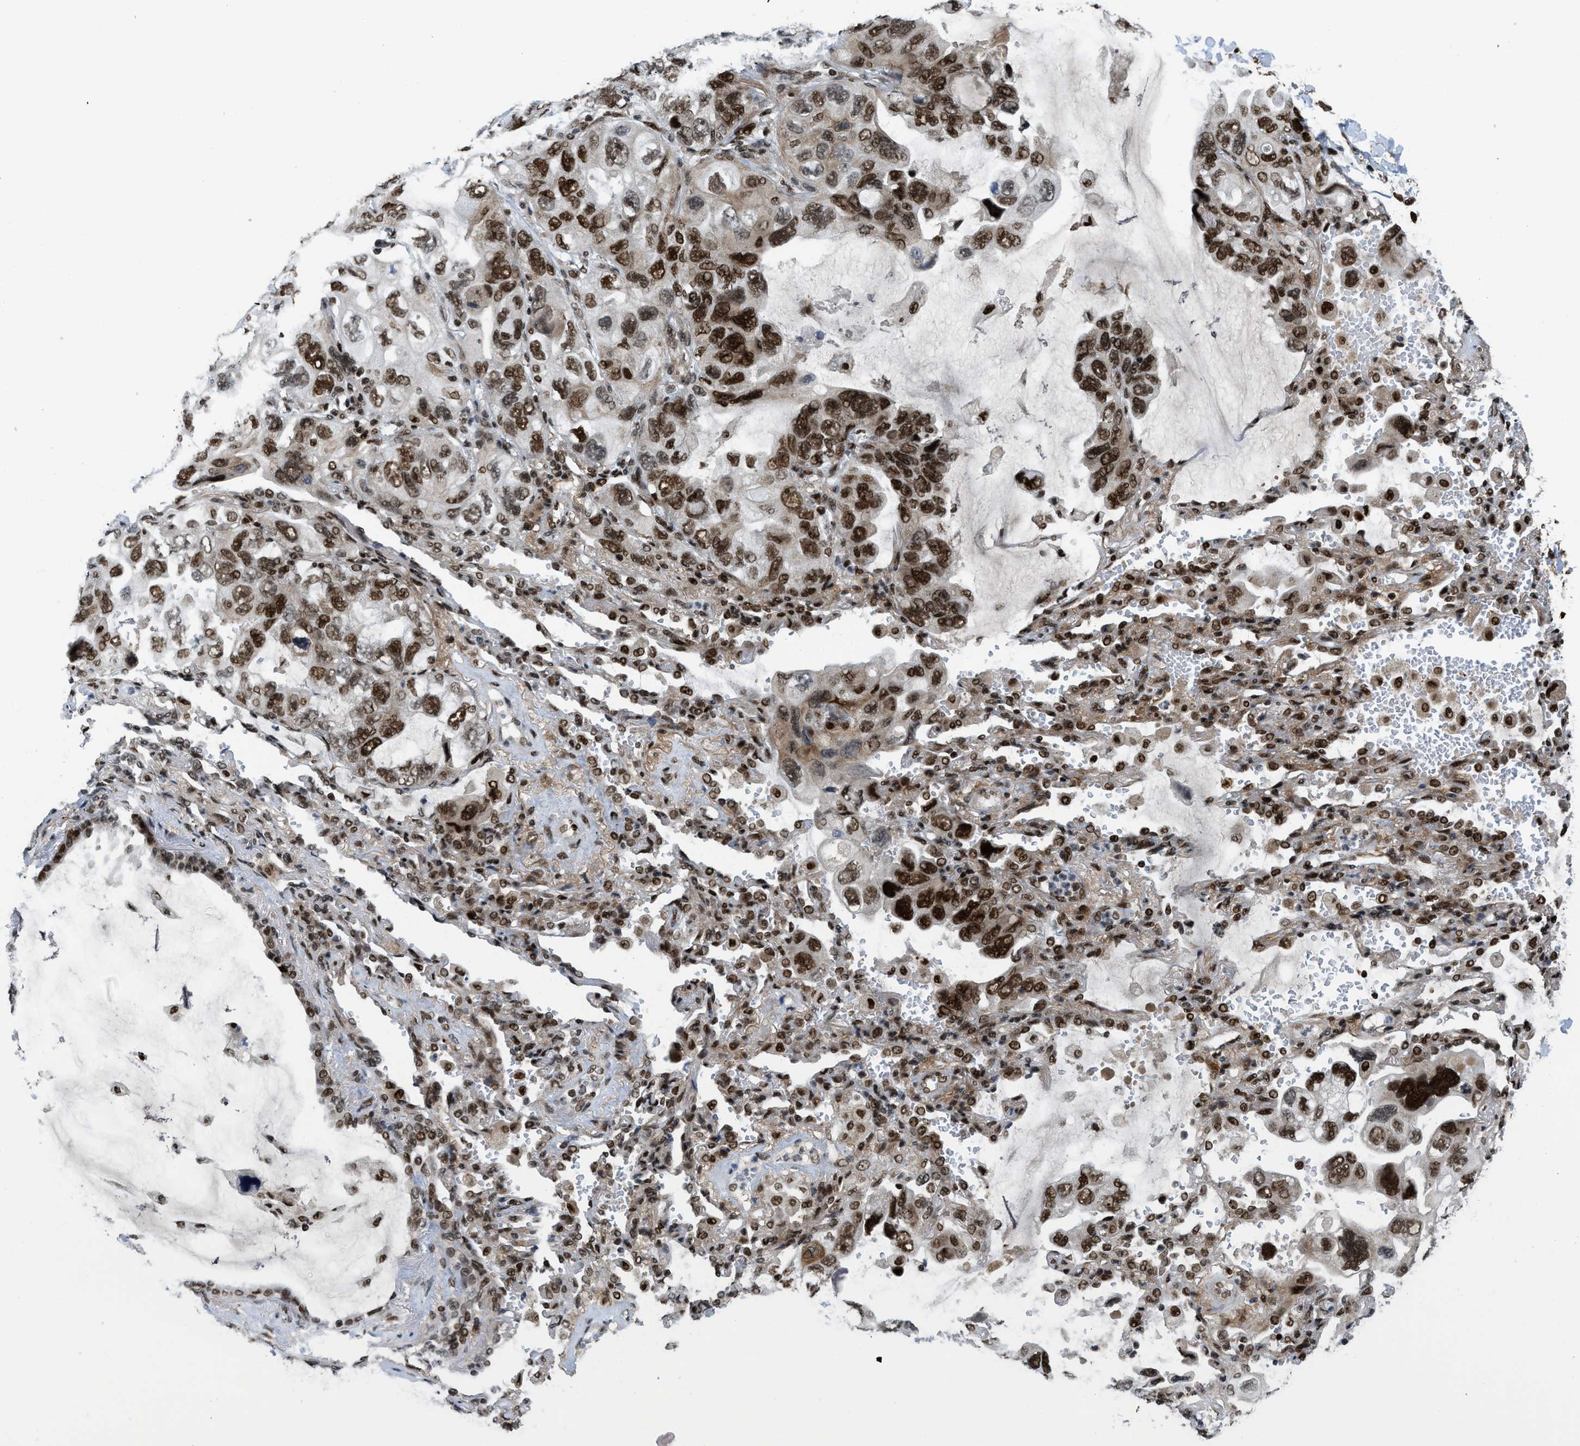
{"staining": {"intensity": "strong", "quantity": ">75%", "location": "nuclear"}, "tissue": "lung cancer", "cell_type": "Tumor cells", "image_type": "cancer", "snomed": [{"axis": "morphology", "description": "Squamous cell carcinoma, NOS"}, {"axis": "topography", "description": "Lung"}], "caption": "Protein expression by immunohistochemistry (IHC) exhibits strong nuclear positivity in about >75% of tumor cells in lung cancer (squamous cell carcinoma). Using DAB (3,3'-diaminobenzidine) (brown) and hematoxylin (blue) stains, captured at high magnification using brightfield microscopy.", "gene": "RFX5", "patient": {"sex": "female", "age": 73}}